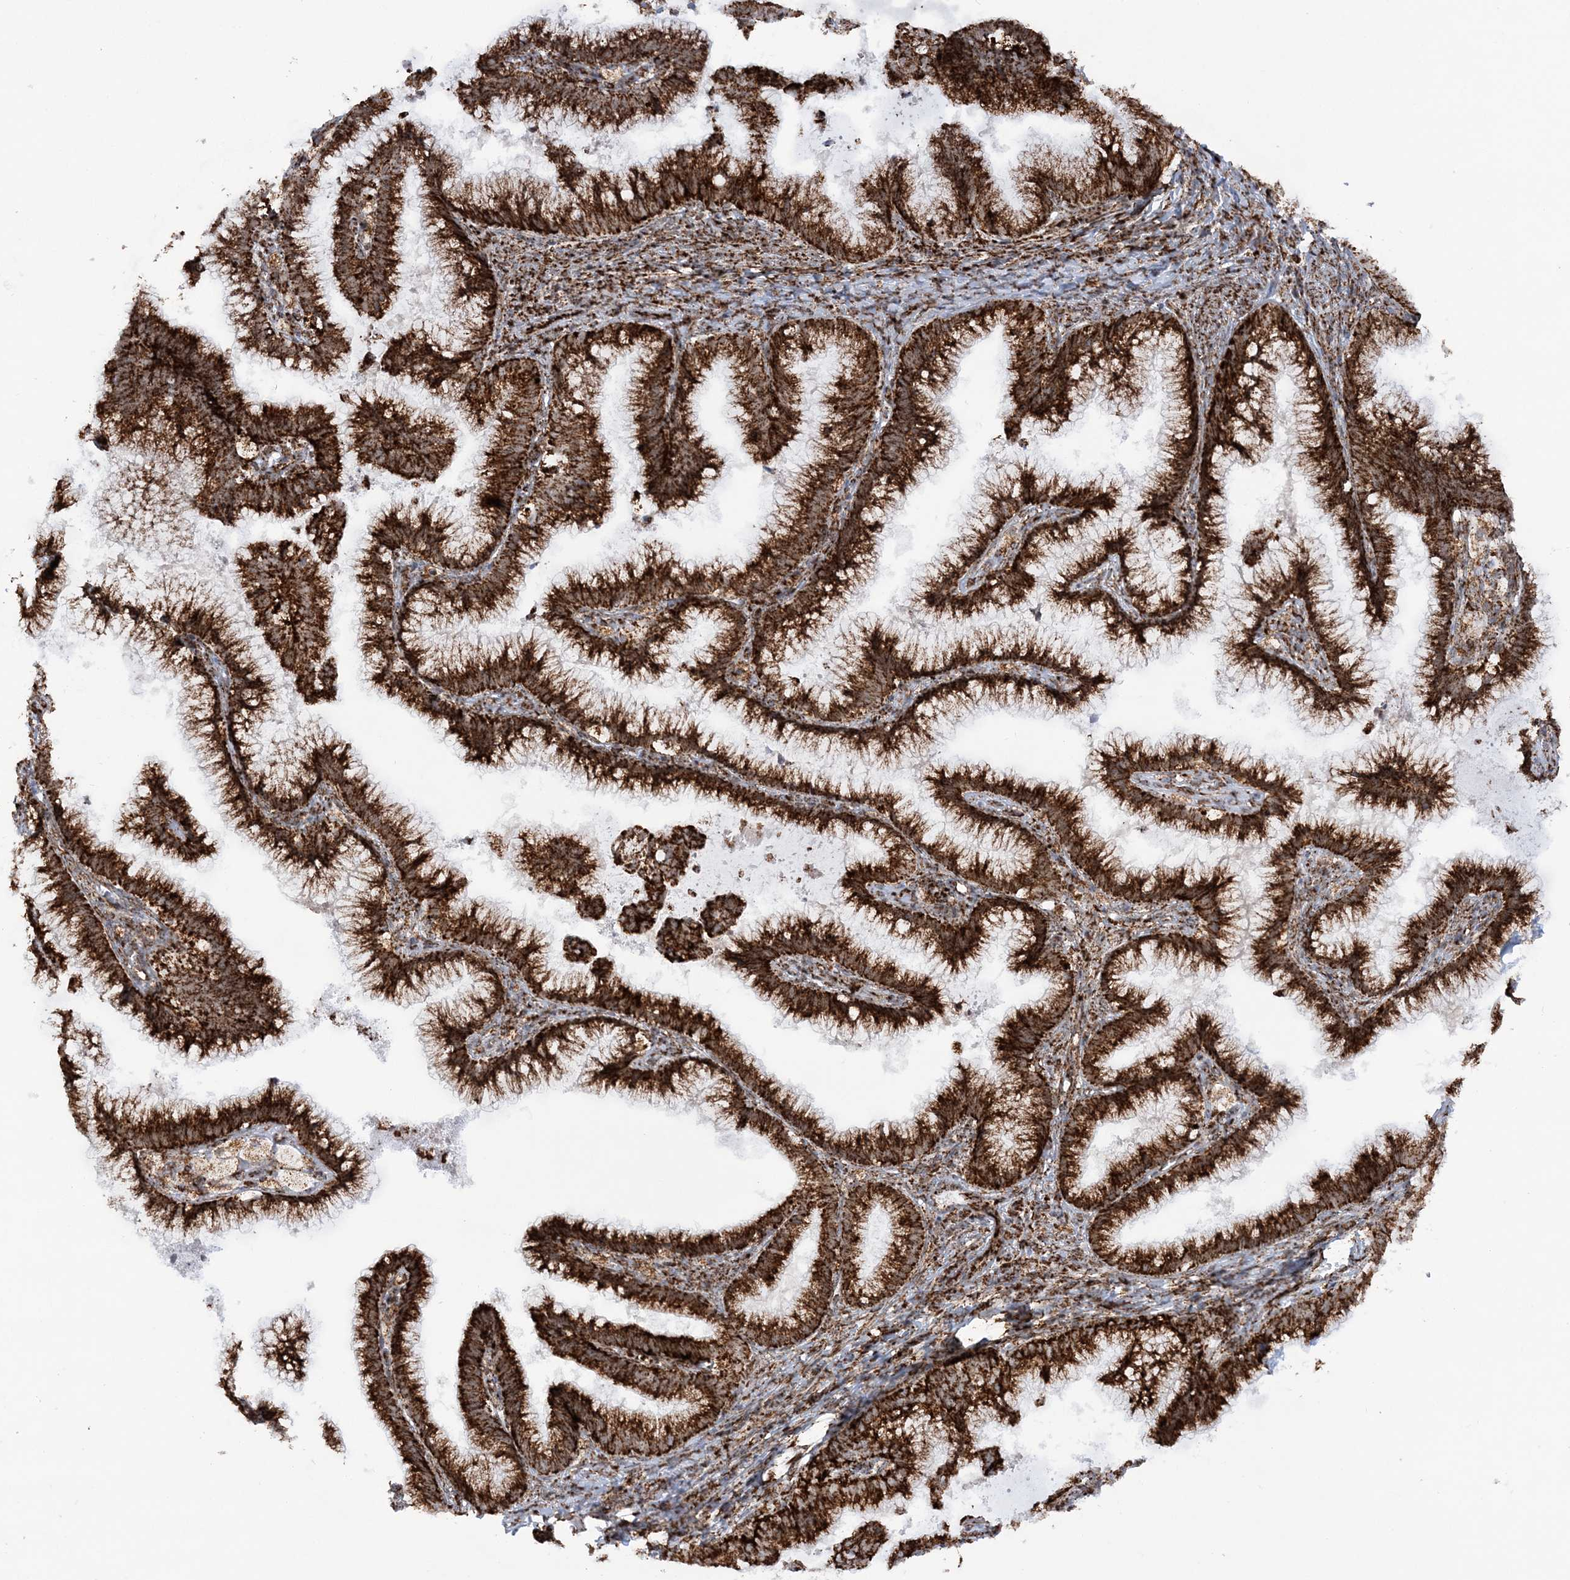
{"staining": {"intensity": "strong", "quantity": ">75%", "location": "cytoplasmic/membranous"}, "tissue": "cervical cancer", "cell_type": "Tumor cells", "image_type": "cancer", "snomed": [{"axis": "morphology", "description": "Adenocarcinoma, NOS"}, {"axis": "topography", "description": "Cervix"}], "caption": "Tumor cells show high levels of strong cytoplasmic/membranous staining in about >75% of cells in human cervical cancer (adenocarcinoma). (IHC, brightfield microscopy, high magnification).", "gene": "CRY2", "patient": {"sex": "female", "age": 36}}